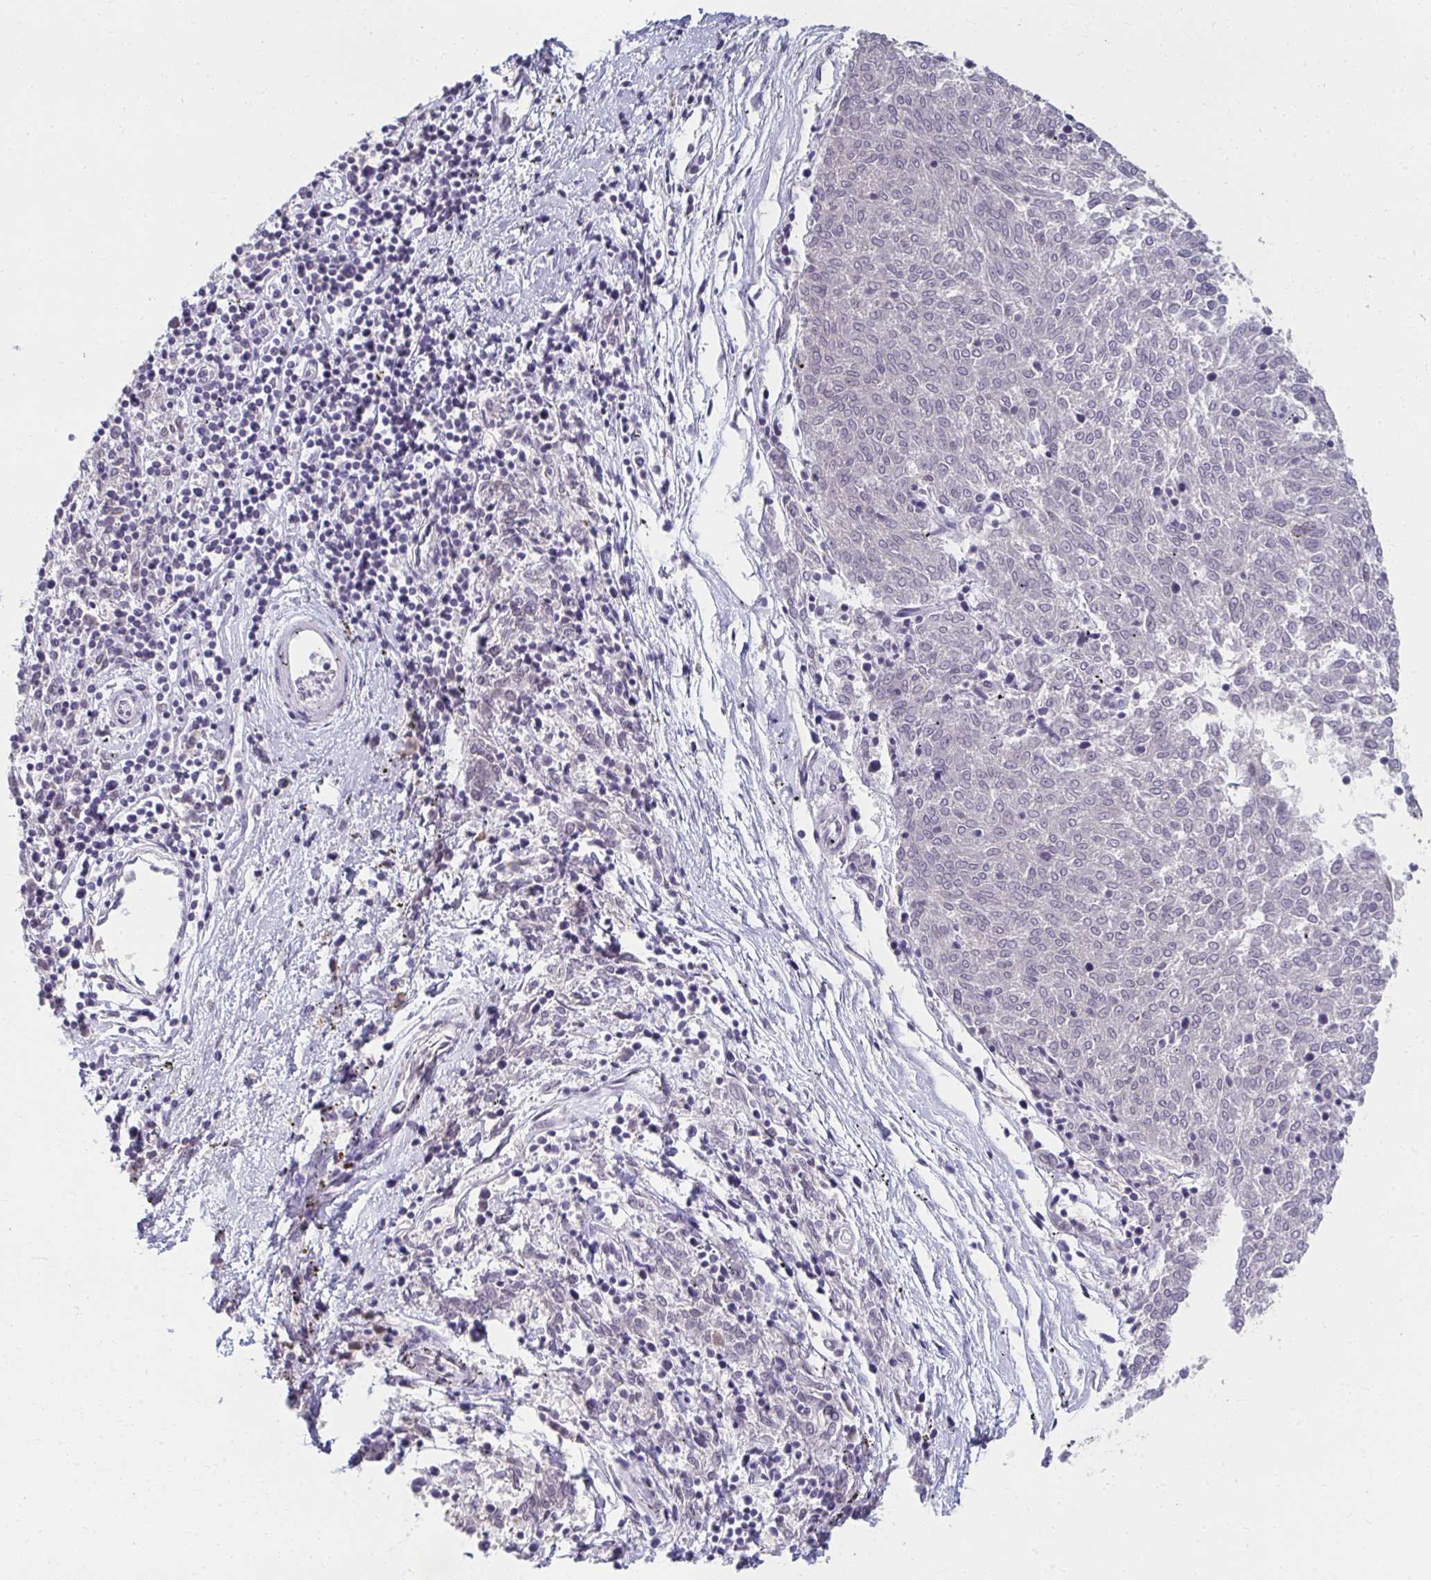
{"staining": {"intensity": "negative", "quantity": "none", "location": "none"}, "tissue": "melanoma", "cell_type": "Tumor cells", "image_type": "cancer", "snomed": [{"axis": "morphology", "description": "Malignant melanoma, NOS"}, {"axis": "topography", "description": "Skin"}], "caption": "Immunohistochemistry of melanoma reveals no positivity in tumor cells.", "gene": "NUP133", "patient": {"sex": "female", "age": 72}}